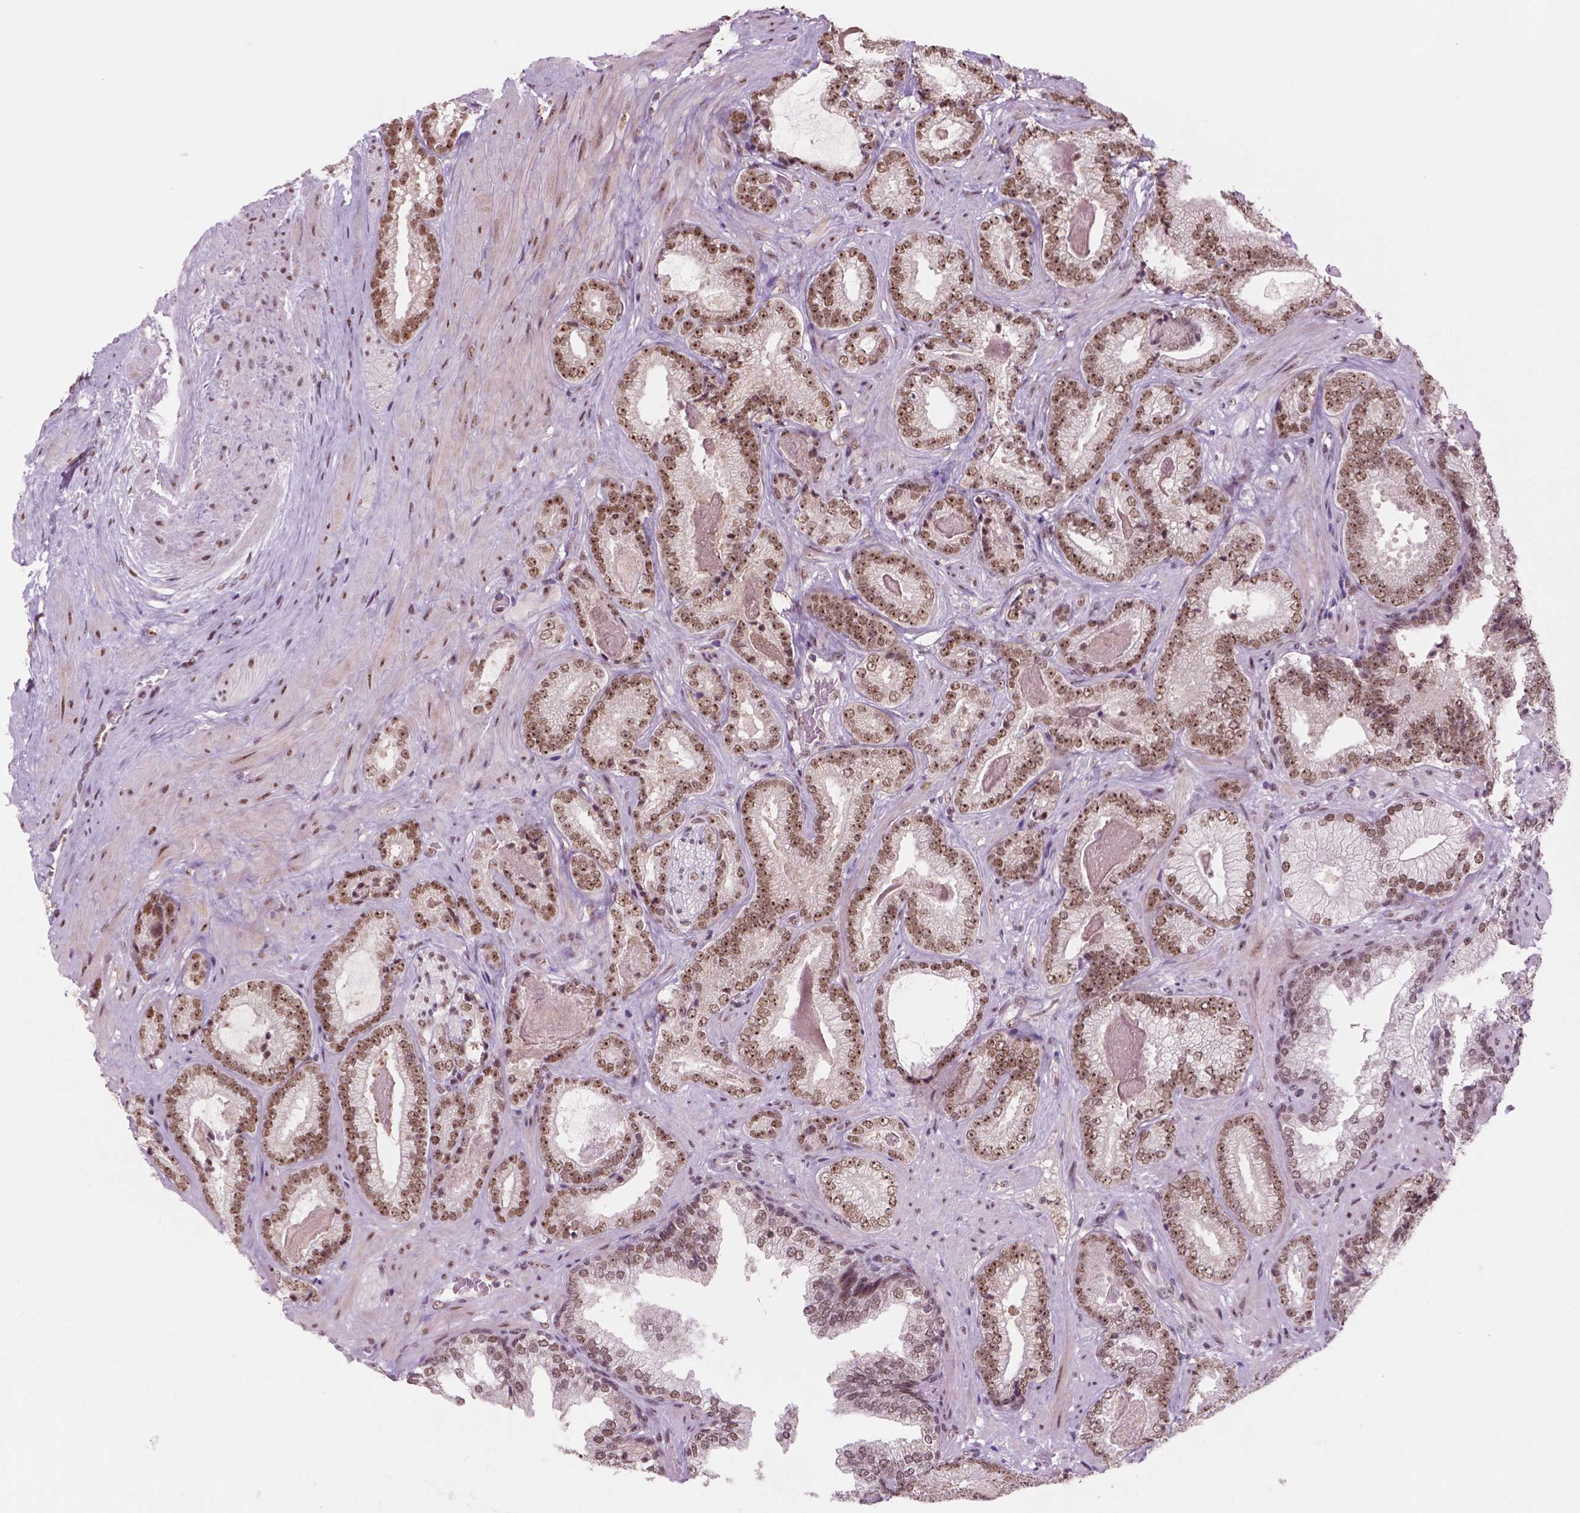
{"staining": {"intensity": "moderate", "quantity": ">75%", "location": "nuclear"}, "tissue": "prostate cancer", "cell_type": "Tumor cells", "image_type": "cancer", "snomed": [{"axis": "morphology", "description": "Adenocarcinoma, Low grade"}, {"axis": "topography", "description": "Prostate"}], "caption": "Immunohistochemical staining of prostate cancer (low-grade adenocarcinoma) reveals medium levels of moderate nuclear positivity in approximately >75% of tumor cells.", "gene": "POLR2E", "patient": {"sex": "male", "age": 61}}